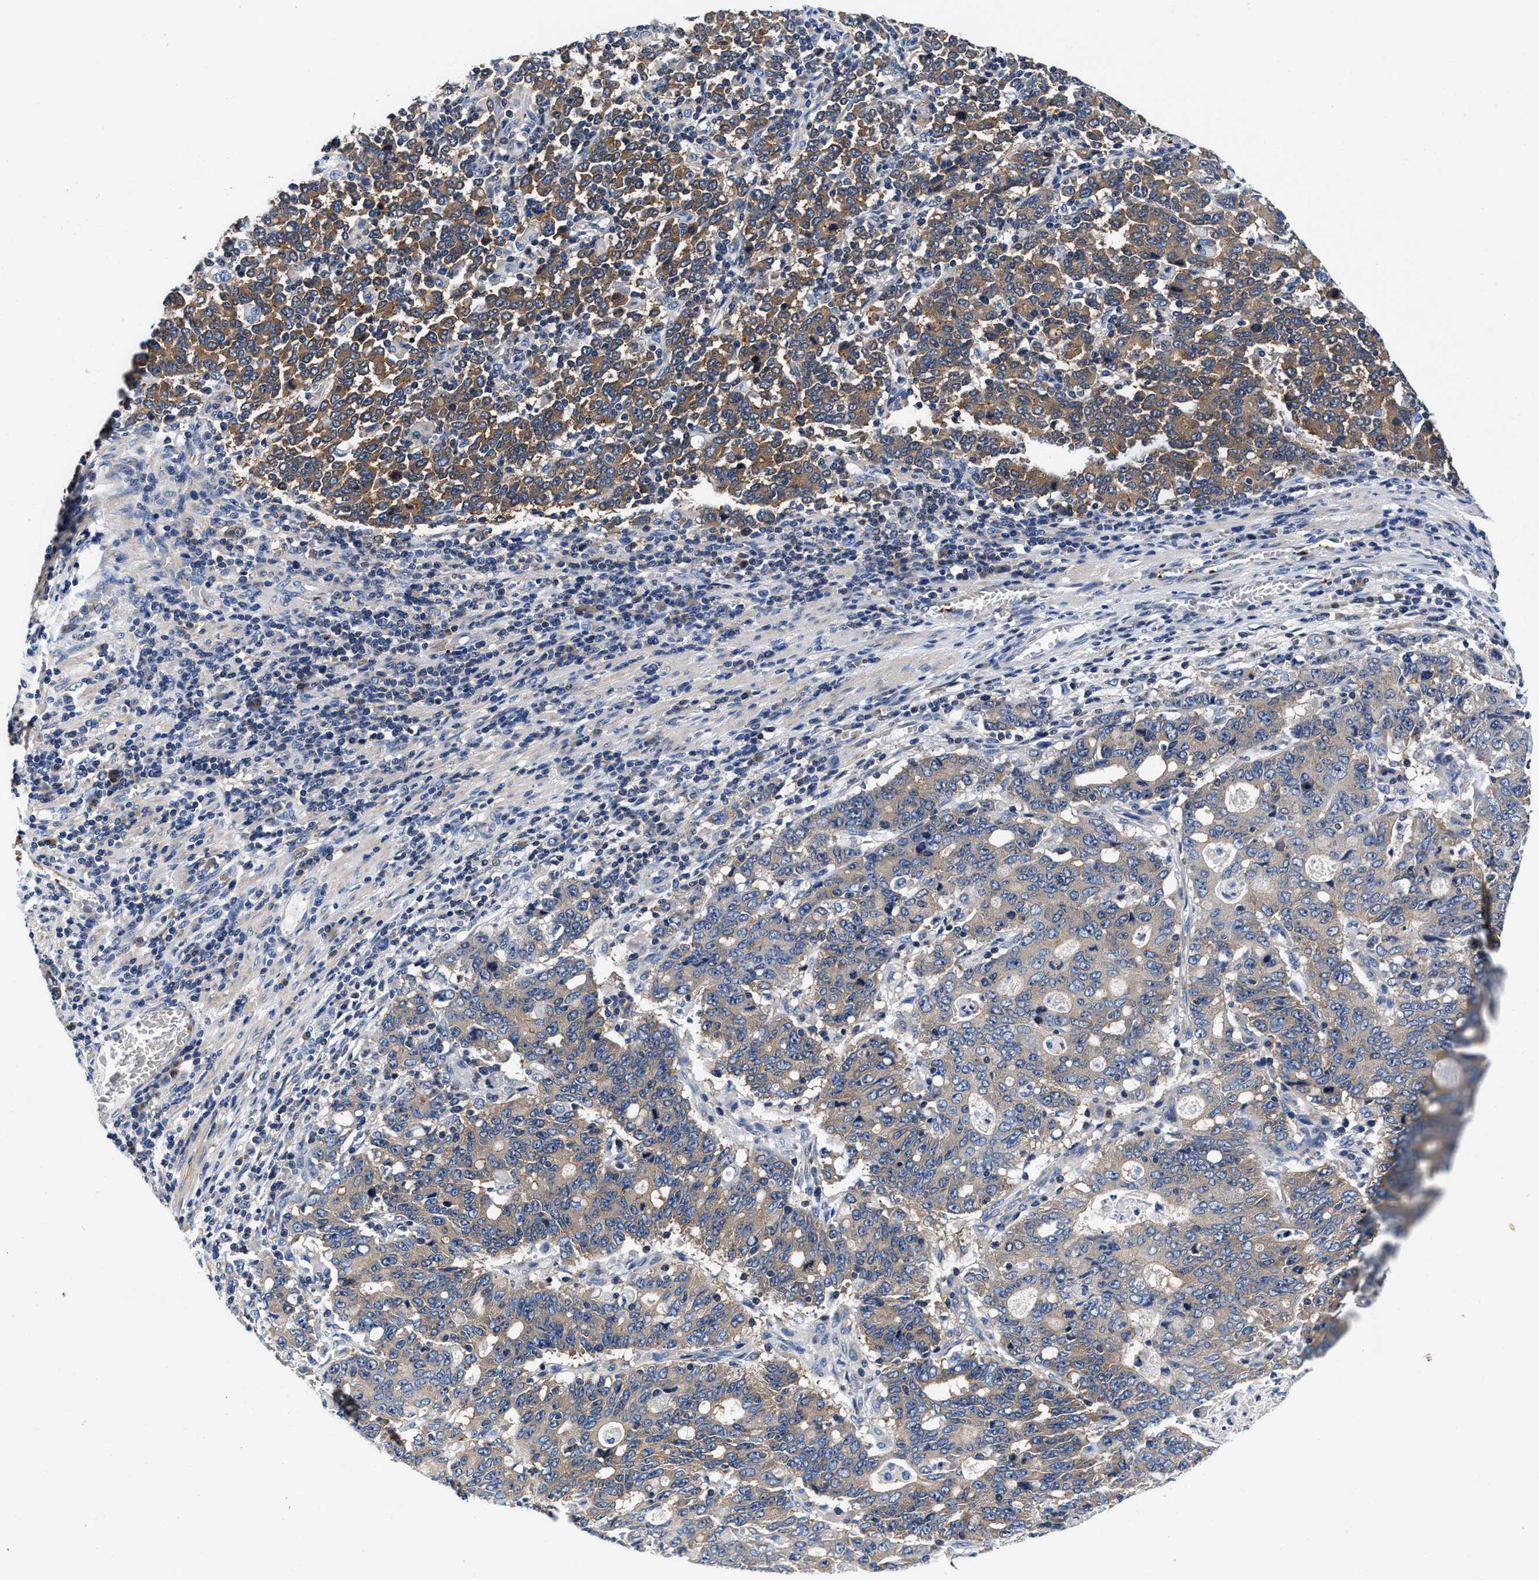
{"staining": {"intensity": "moderate", "quantity": ">75%", "location": "cytoplasmic/membranous"}, "tissue": "stomach cancer", "cell_type": "Tumor cells", "image_type": "cancer", "snomed": [{"axis": "morphology", "description": "Adenocarcinoma, NOS"}, {"axis": "topography", "description": "Stomach, upper"}], "caption": "Human stomach cancer (adenocarcinoma) stained with a brown dye shows moderate cytoplasmic/membranous positive positivity in about >75% of tumor cells.", "gene": "PHLPP1", "patient": {"sex": "male", "age": 69}}